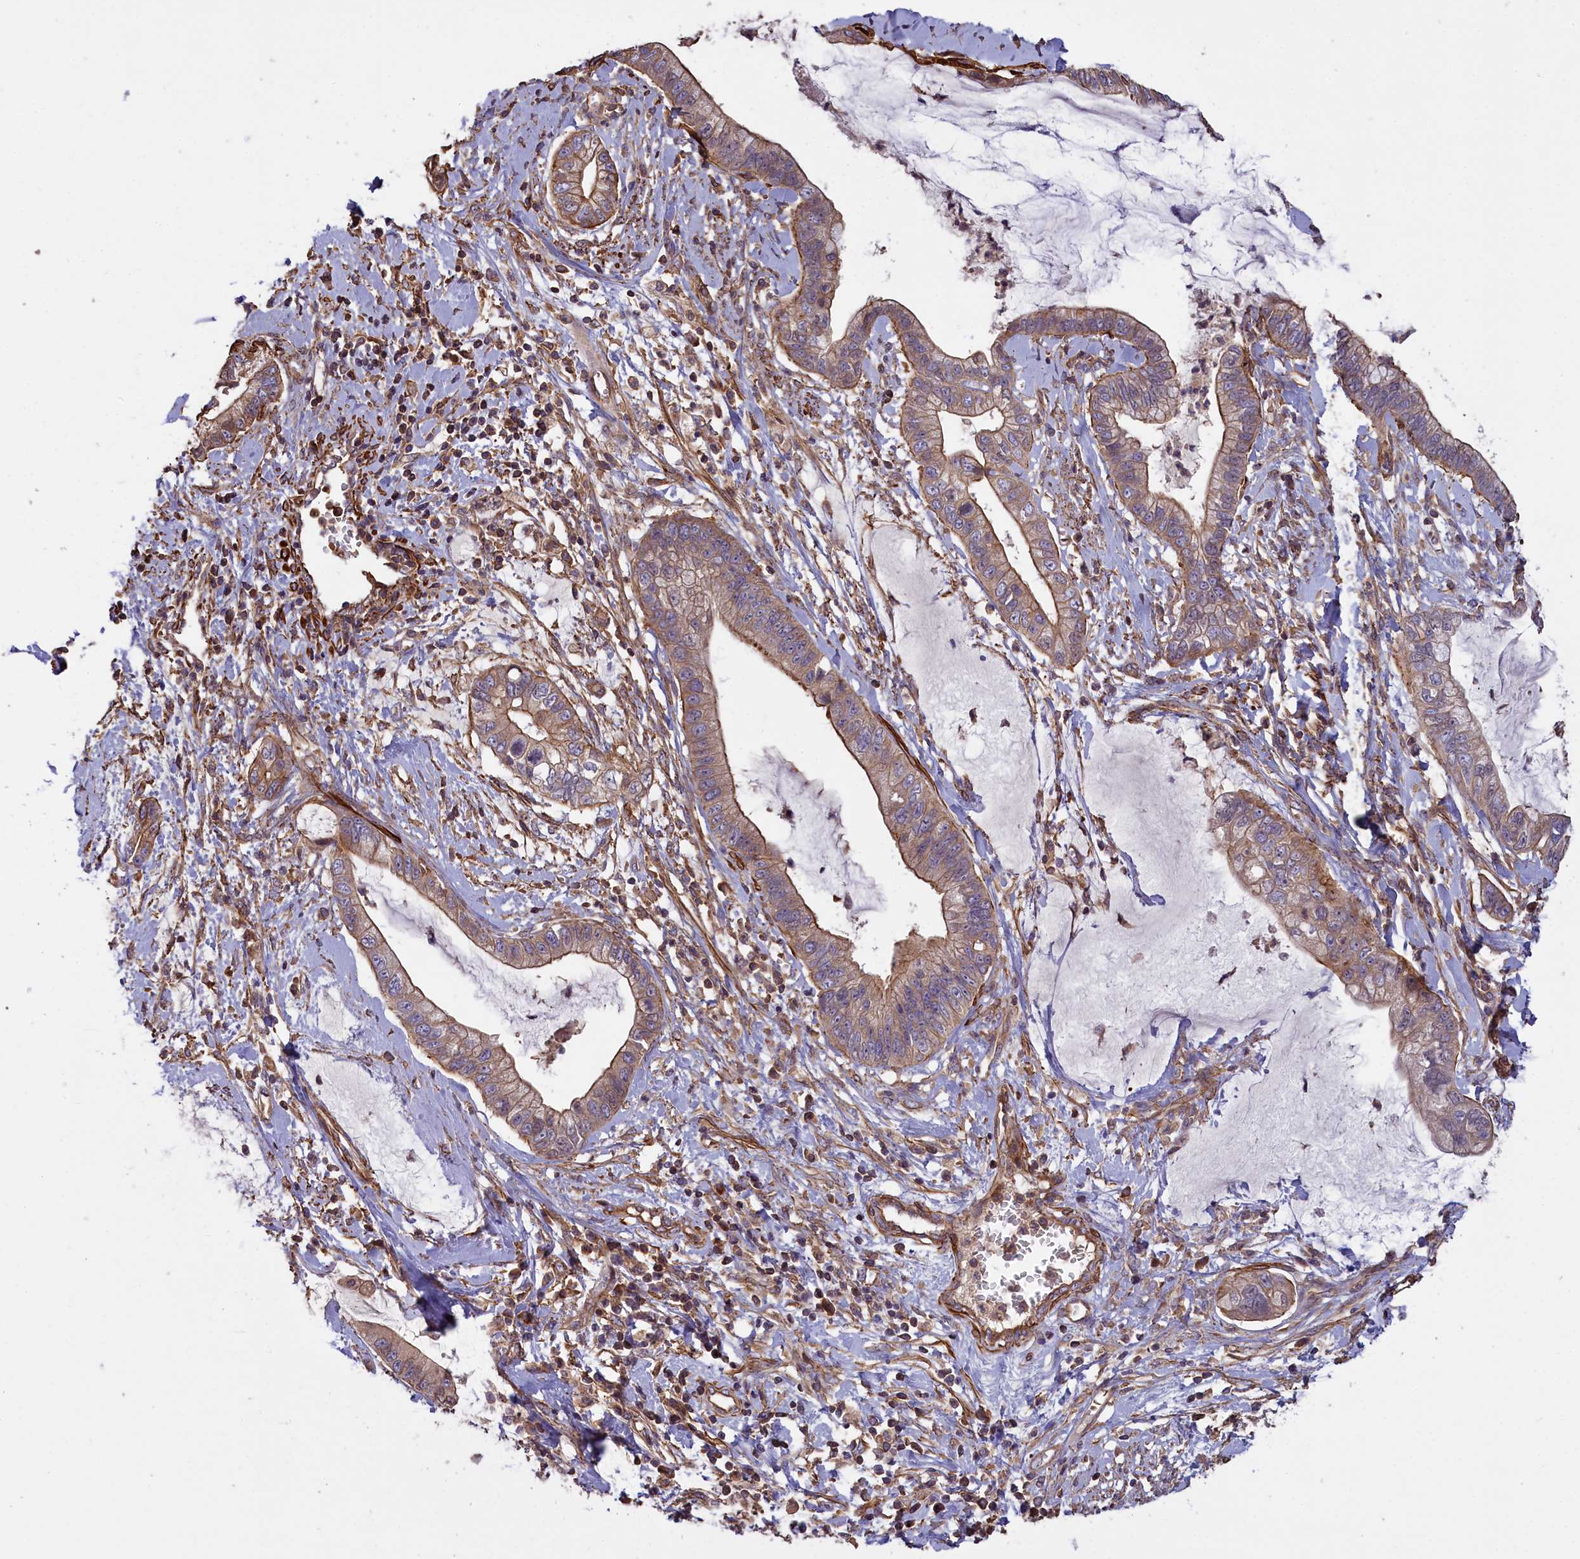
{"staining": {"intensity": "moderate", "quantity": "25%-75%", "location": "cytoplasmic/membranous"}, "tissue": "cervical cancer", "cell_type": "Tumor cells", "image_type": "cancer", "snomed": [{"axis": "morphology", "description": "Adenocarcinoma, NOS"}, {"axis": "topography", "description": "Cervix"}], "caption": "Moderate cytoplasmic/membranous protein staining is seen in approximately 25%-75% of tumor cells in adenocarcinoma (cervical).", "gene": "FUZ", "patient": {"sex": "female", "age": 44}}